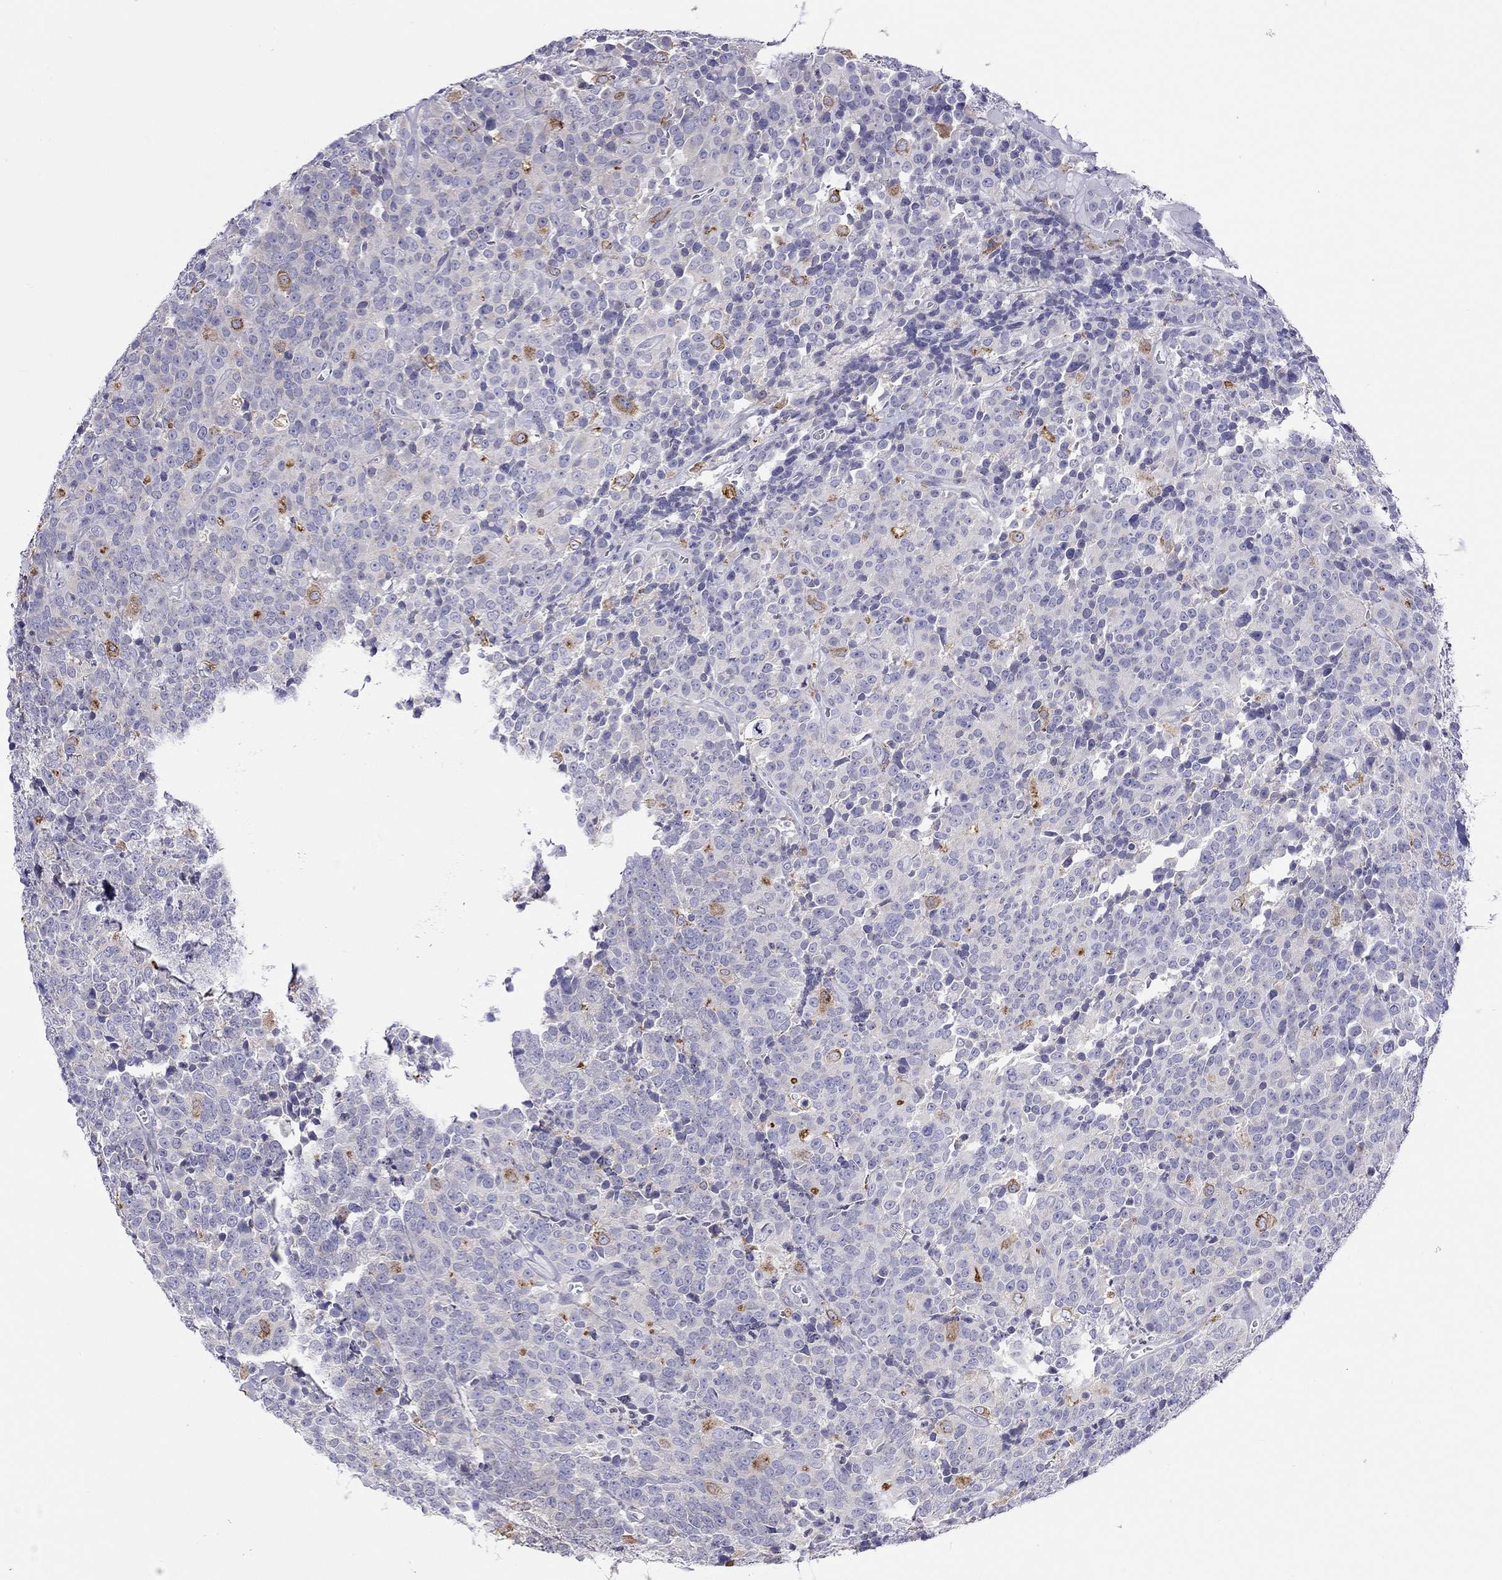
{"staining": {"intensity": "negative", "quantity": "none", "location": "none"}, "tissue": "prostate cancer", "cell_type": "Tumor cells", "image_type": "cancer", "snomed": [{"axis": "morphology", "description": "Adenocarcinoma, NOS"}, {"axis": "topography", "description": "Prostate"}], "caption": "DAB (3,3'-diaminobenzidine) immunohistochemical staining of human prostate cancer (adenocarcinoma) shows no significant expression in tumor cells. Nuclei are stained in blue.", "gene": "SLC46A2", "patient": {"sex": "male", "age": 67}}